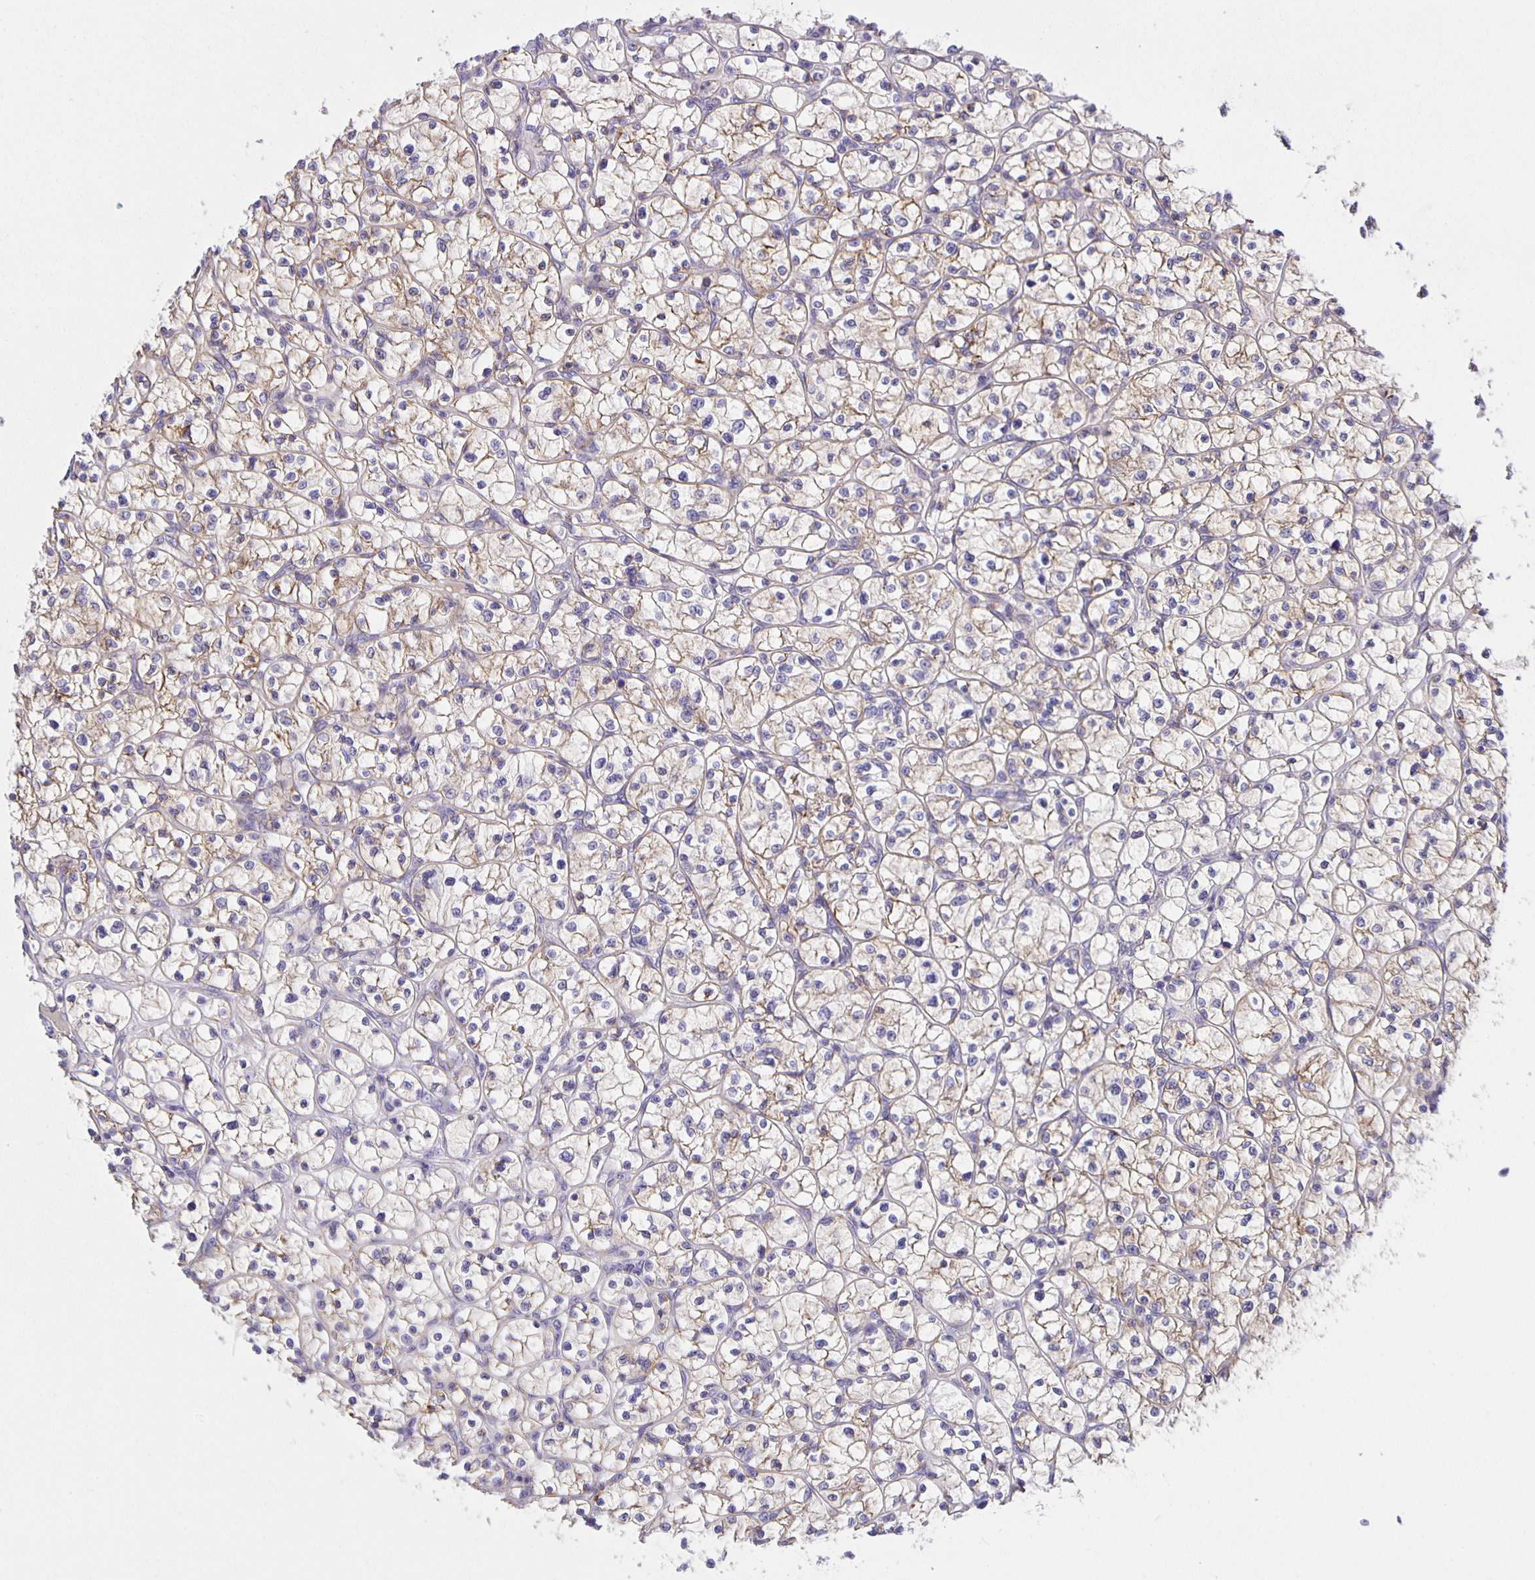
{"staining": {"intensity": "weak", "quantity": "25%-75%", "location": "cytoplasmic/membranous"}, "tissue": "renal cancer", "cell_type": "Tumor cells", "image_type": "cancer", "snomed": [{"axis": "morphology", "description": "Adenocarcinoma, NOS"}, {"axis": "topography", "description": "Kidney"}], "caption": "This is a micrograph of IHC staining of adenocarcinoma (renal), which shows weak staining in the cytoplasmic/membranous of tumor cells.", "gene": "JMJD4", "patient": {"sex": "female", "age": 64}}